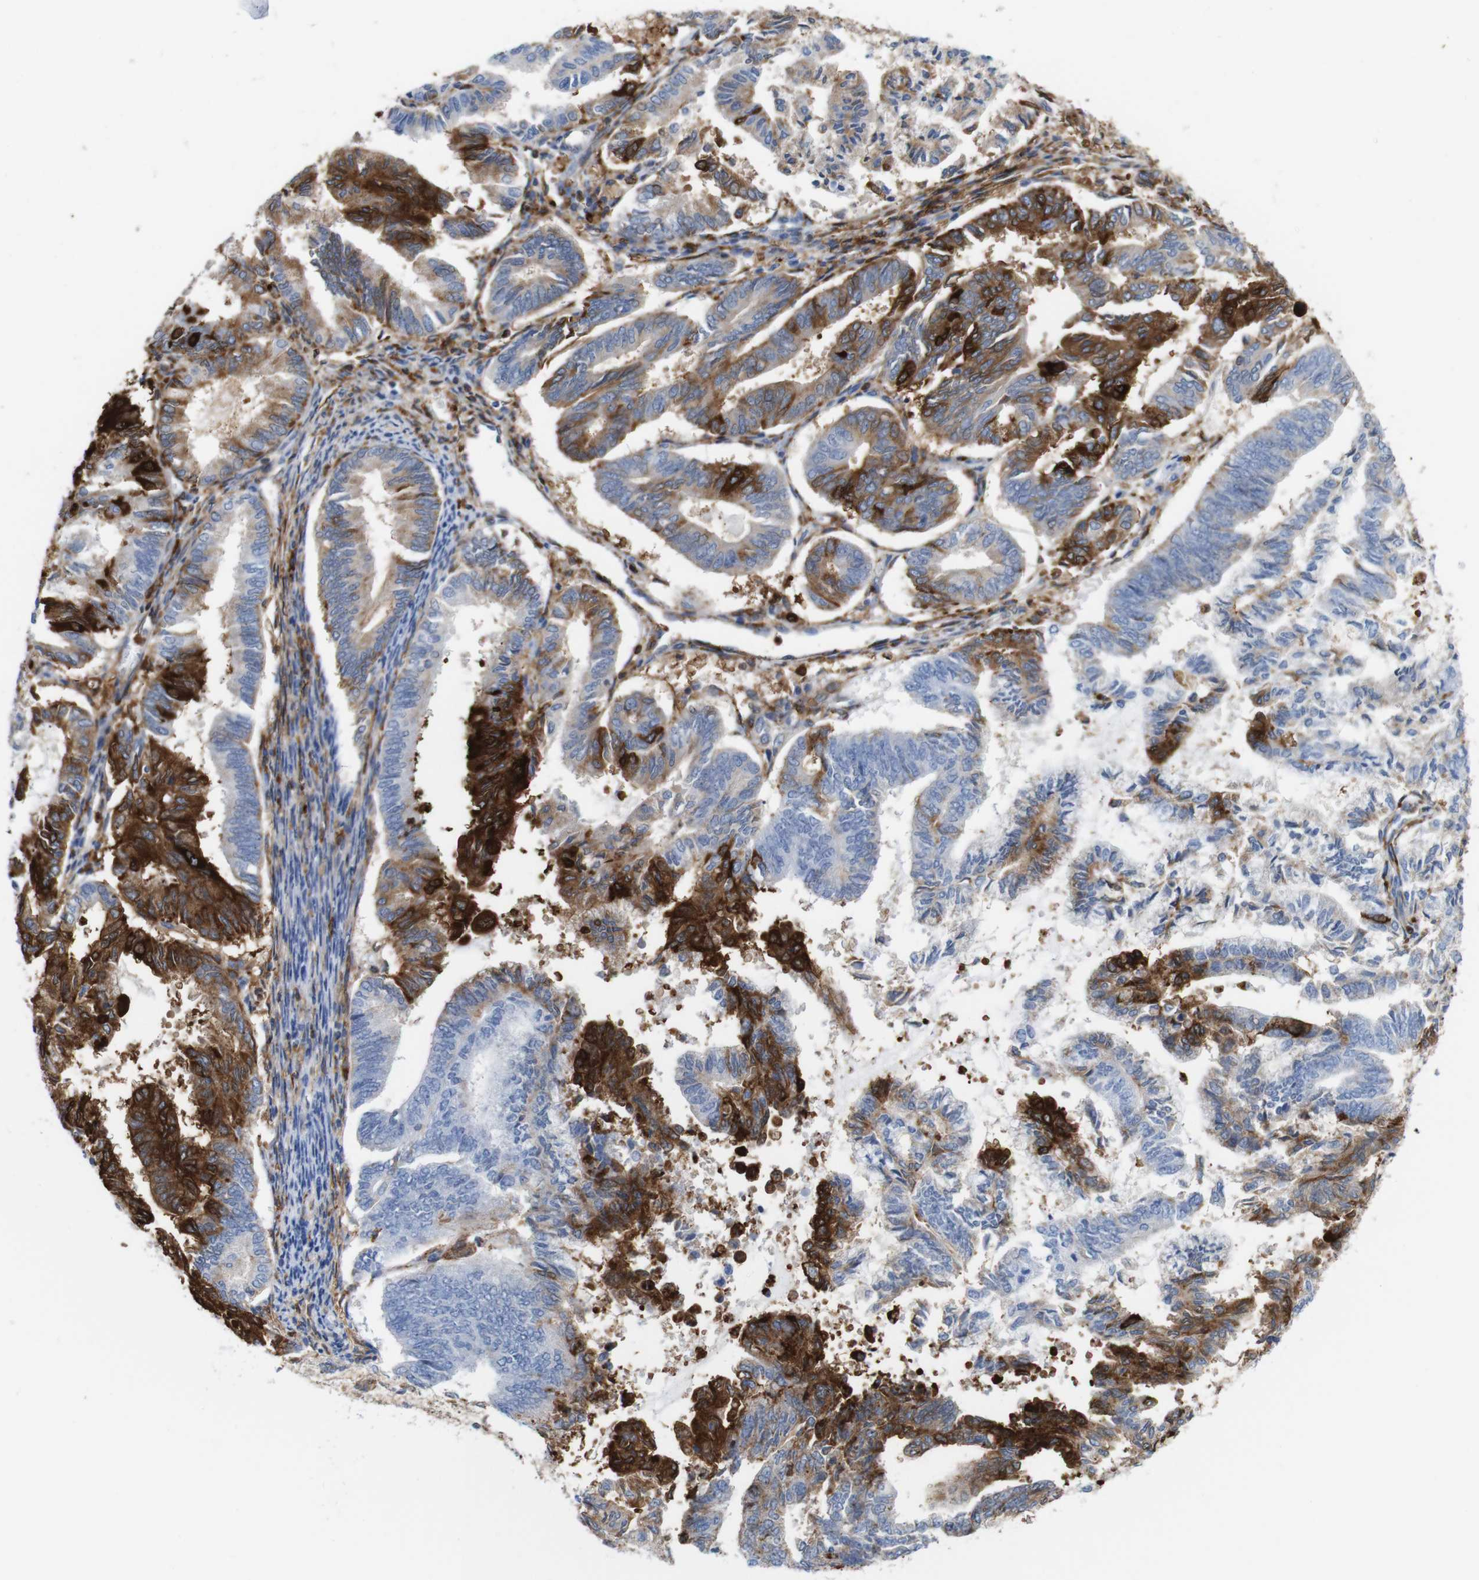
{"staining": {"intensity": "strong", "quantity": "<25%", "location": "cytoplasmic/membranous"}, "tissue": "endometrial cancer", "cell_type": "Tumor cells", "image_type": "cancer", "snomed": [{"axis": "morphology", "description": "Adenocarcinoma, NOS"}, {"axis": "topography", "description": "Endometrium"}], "caption": "This image shows immunohistochemistry (IHC) staining of endometrial cancer, with medium strong cytoplasmic/membranous positivity in approximately <25% of tumor cells.", "gene": "ANXA1", "patient": {"sex": "female", "age": 86}}